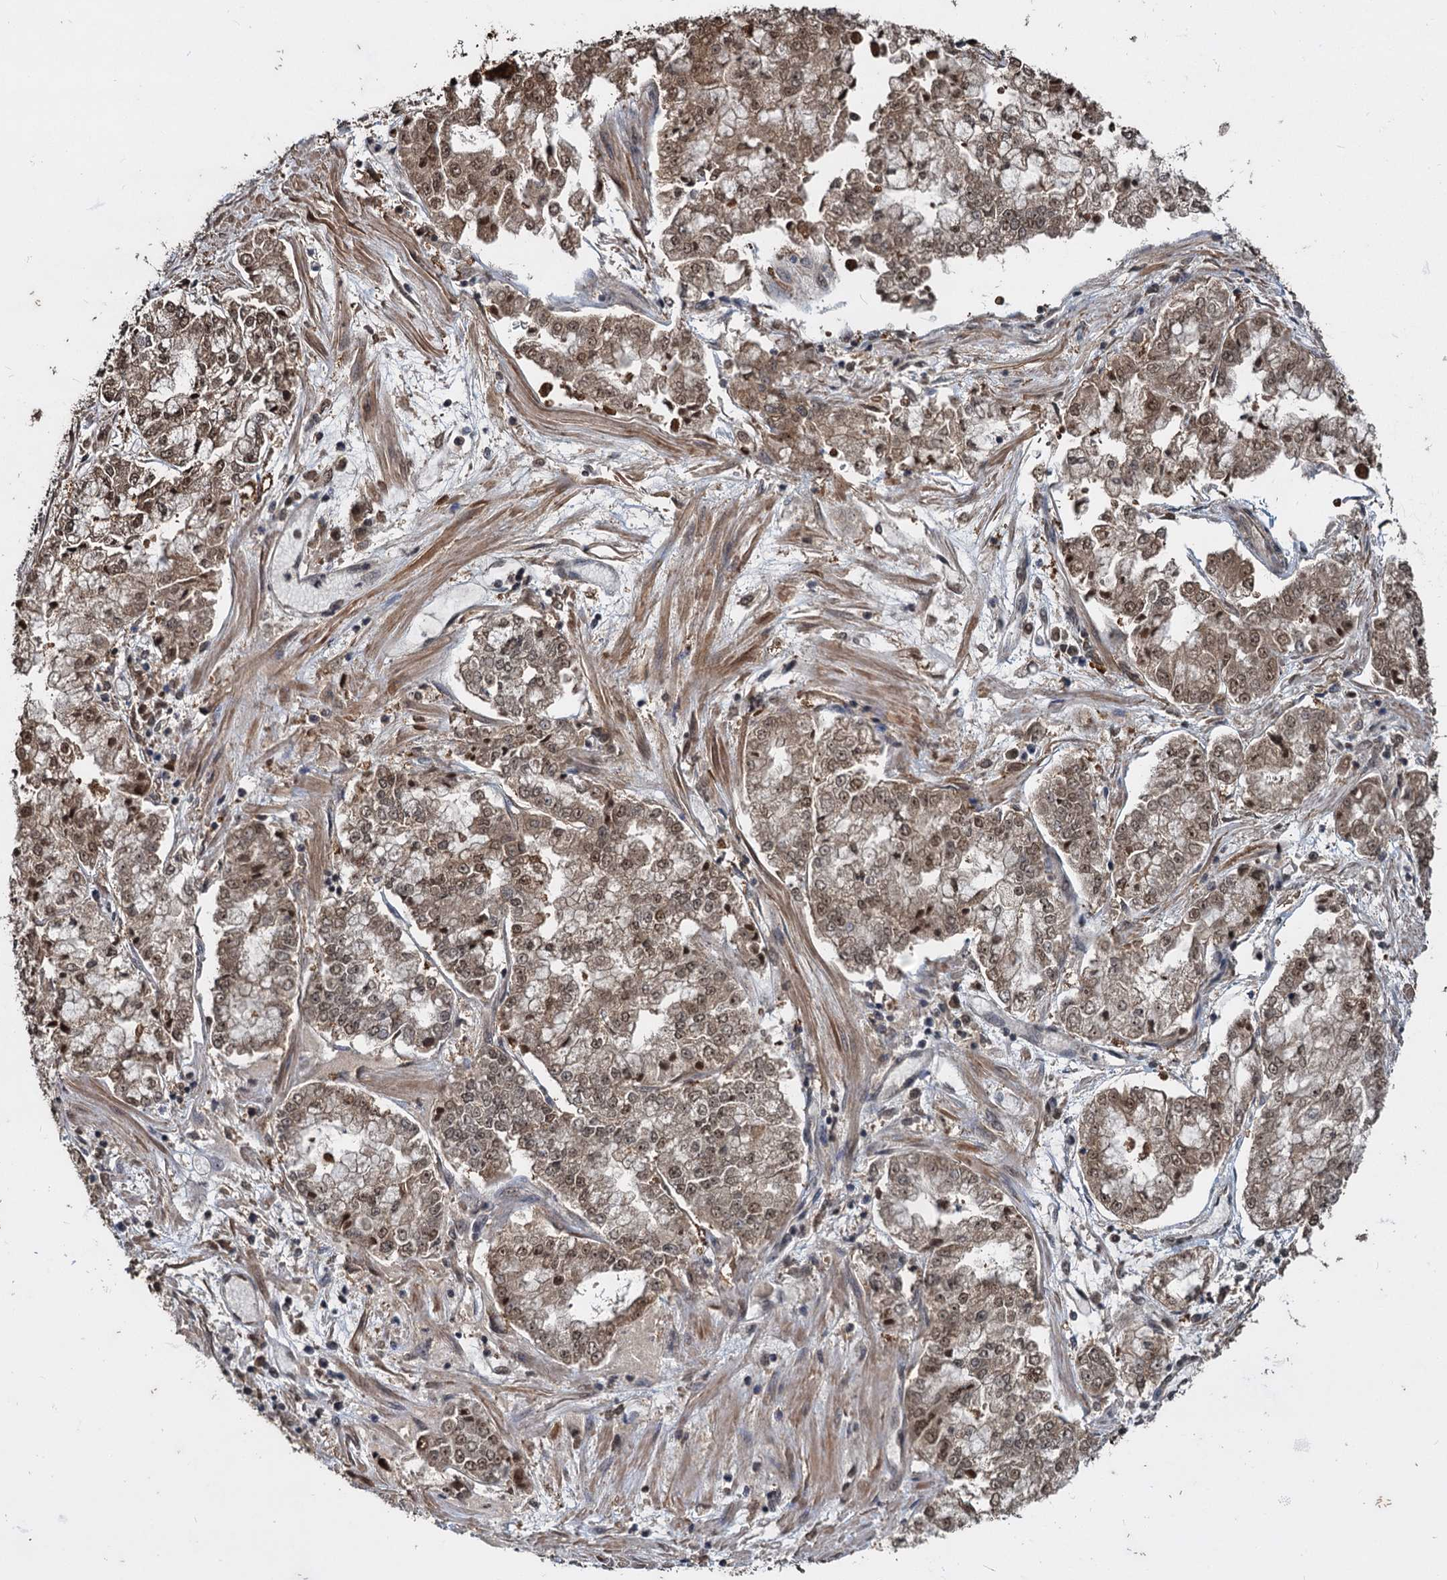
{"staining": {"intensity": "moderate", "quantity": "25%-75%", "location": "cytoplasmic/membranous,nuclear"}, "tissue": "stomach cancer", "cell_type": "Tumor cells", "image_type": "cancer", "snomed": [{"axis": "morphology", "description": "Adenocarcinoma, NOS"}, {"axis": "topography", "description": "Stomach"}], "caption": "Immunohistochemical staining of human stomach cancer (adenocarcinoma) displays medium levels of moderate cytoplasmic/membranous and nuclear protein expression in about 25%-75% of tumor cells.", "gene": "FAM216B", "patient": {"sex": "male", "age": 76}}